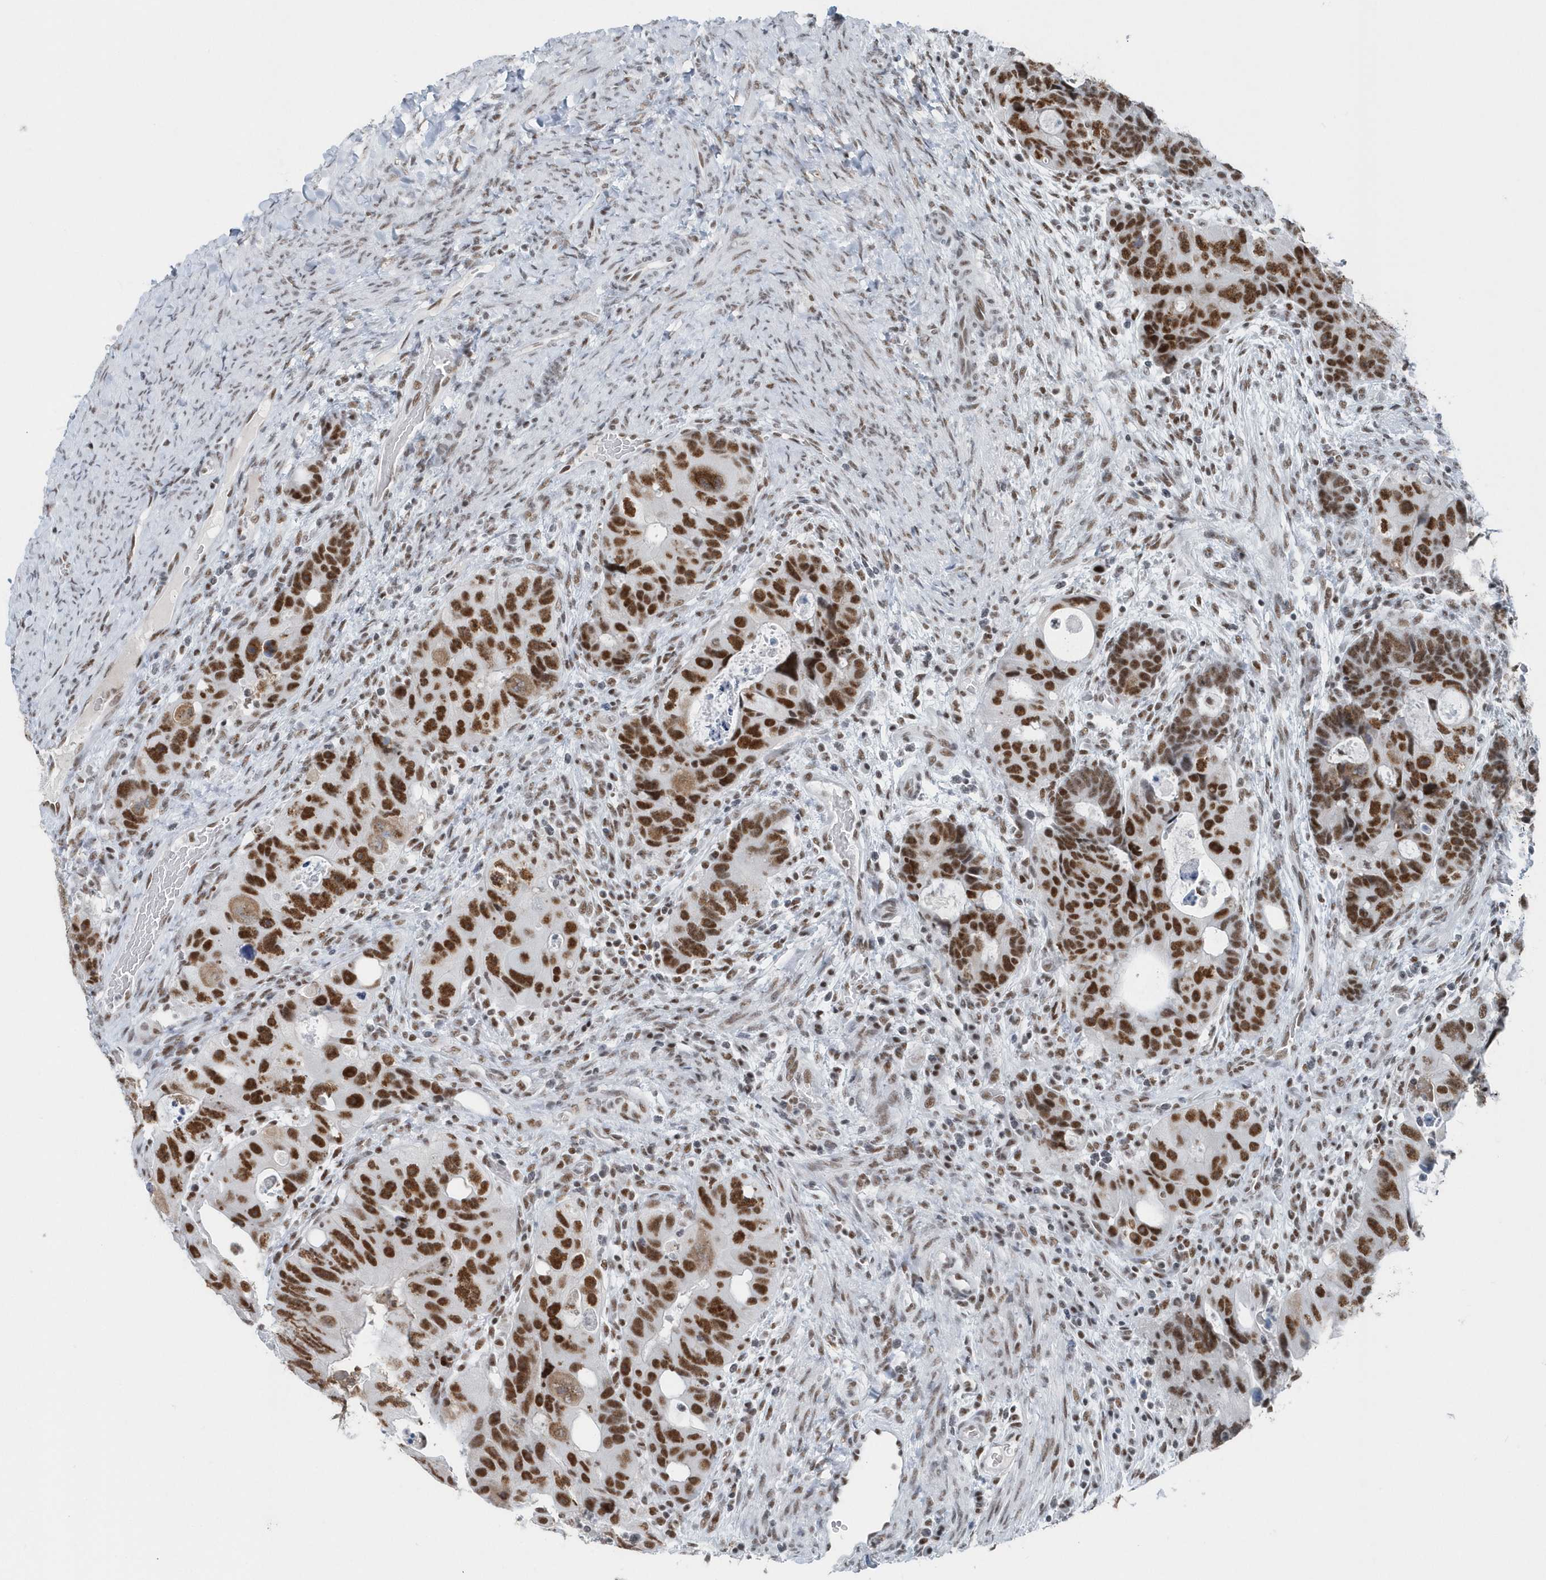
{"staining": {"intensity": "strong", "quantity": ">75%", "location": "nuclear"}, "tissue": "colorectal cancer", "cell_type": "Tumor cells", "image_type": "cancer", "snomed": [{"axis": "morphology", "description": "Adenocarcinoma, NOS"}, {"axis": "topography", "description": "Rectum"}], "caption": "Brown immunohistochemical staining in colorectal adenocarcinoma shows strong nuclear expression in about >75% of tumor cells.", "gene": "FIP1L1", "patient": {"sex": "male", "age": 59}}